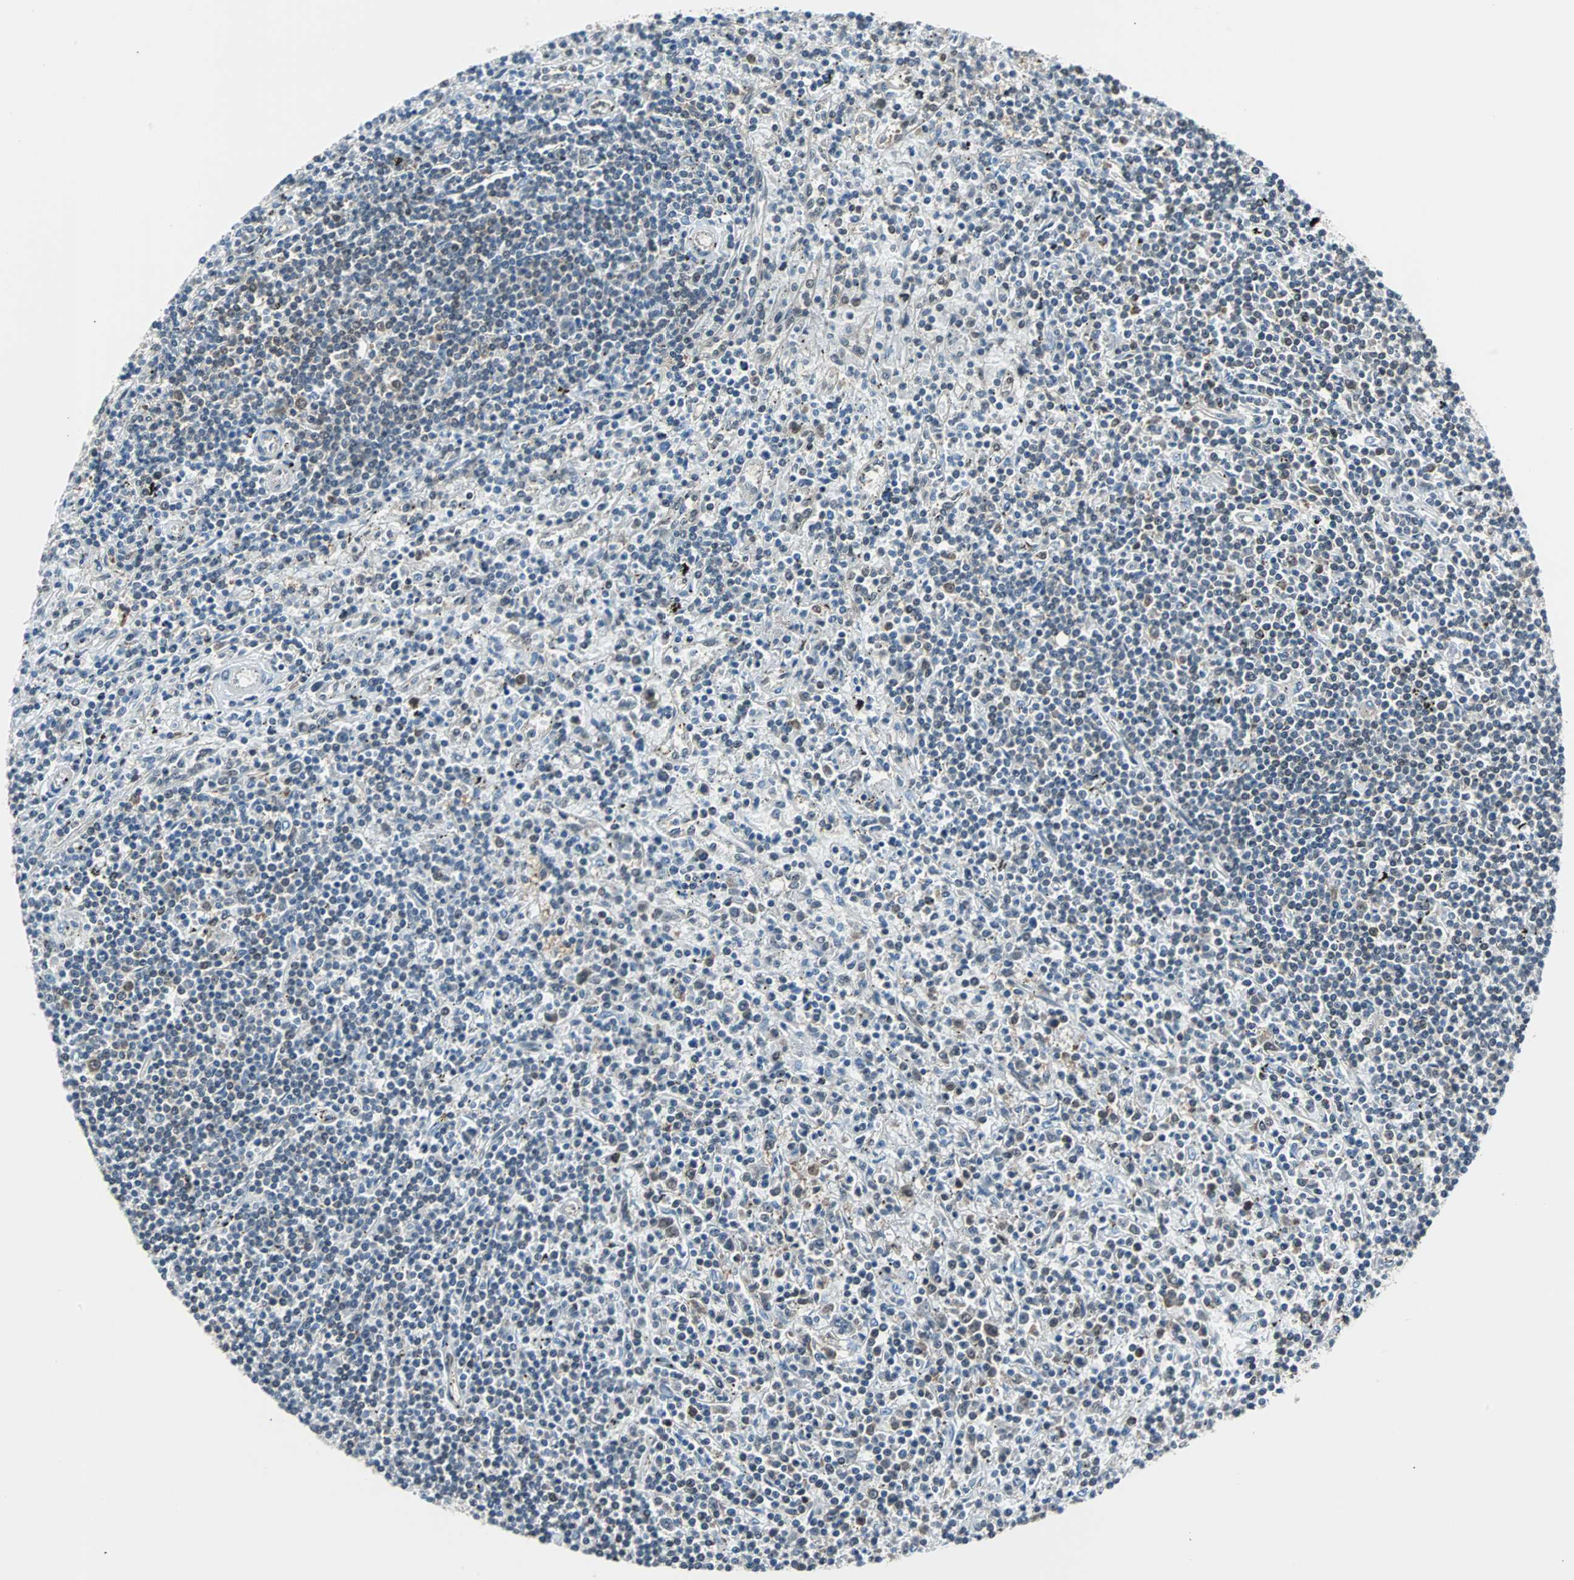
{"staining": {"intensity": "negative", "quantity": "none", "location": "none"}, "tissue": "lymphoma", "cell_type": "Tumor cells", "image_type": "cancer", "snomed": [{"axis": "morphology", "description": "Malignant lymphoma, non-Hodgkin's type, Low grade"}, {"axis": "topography", "description": "Spleen"}], "caption": "This is an IHC photomicrograph of malignant lymphoma, non-Hodgkin's type (low-grade). There is no expression in tumor cells.", "gene": "VCP", "patient": {"sex": "male", "age": 76}}